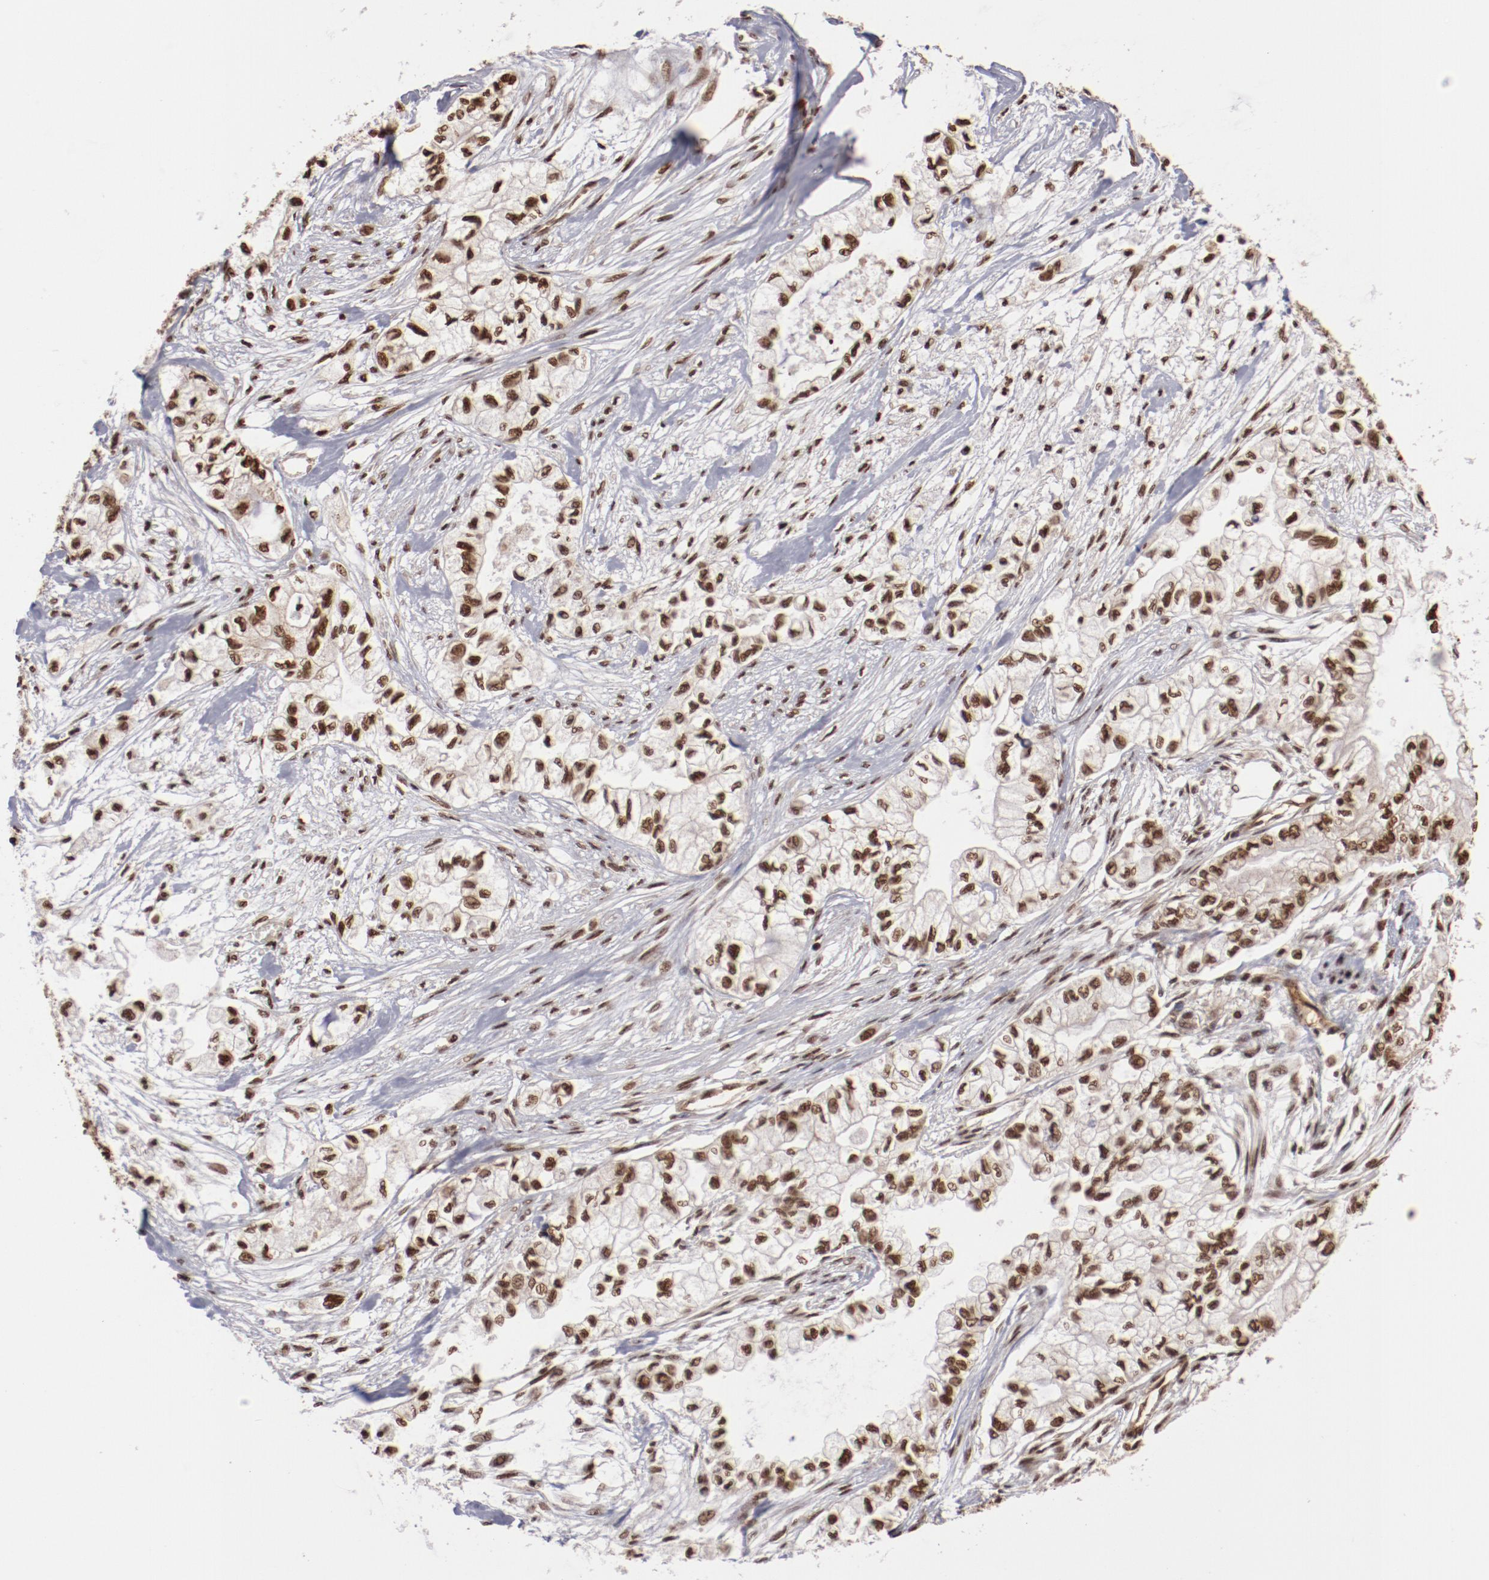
{"staining": {"intensity": "moderate", "quantity": ">75%", "location": "nuclear"}, "tissue": "pancreatic cancer", "cell_type": "Tumor cells", "image_type": "cancer", "snomed": [{"axis": "morphology", "description": "Adenocarcinoma, NOS"}, {"axis": "topography", "description": "Pancreas"}], "caption": "Moderate nuclear positivity is appreciated in approximately >75% of tumor cells in pancreatic cancer (adenocarcinoma).", "gene": "ABL2", "patient": {"sex": "male", "age": 79}}